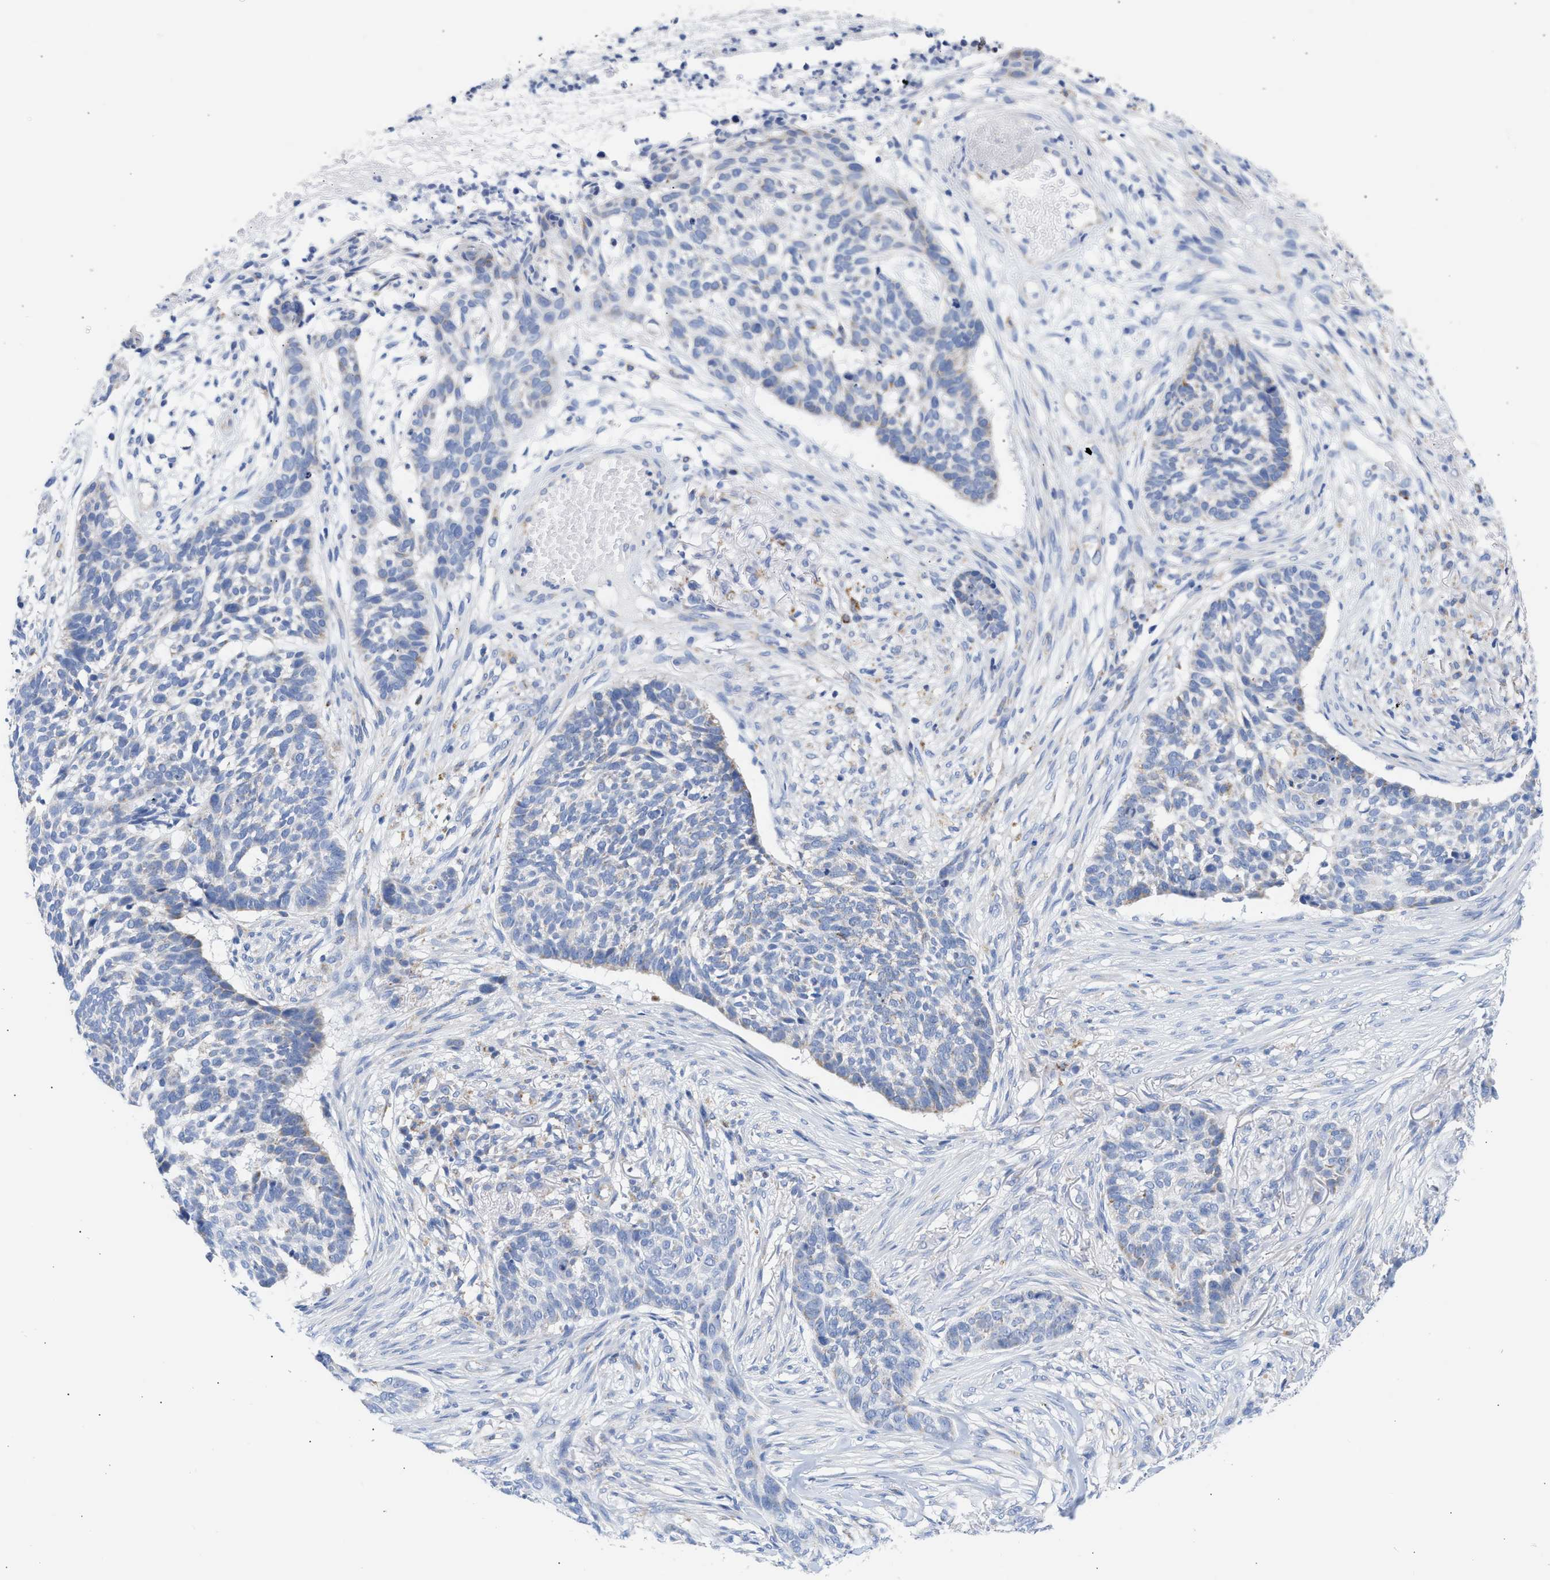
{"staining": {"intensity": "negative", "quantity": "none", "location": "none"}, "tissue": "skin cancer", "cell_type": "Tumor cells", "image_type": "cancer", "snomed": [{"axis": "morphology", "description": "Basal cell carcinoma"}, {"axis": "topography", "description": "Skin"}], "caption": "Human skin basal cell carcinoma stained for a protein using IHC displays no staining in tumor cells.", "gene": "ACOT13", "patient": {"sex": "male", "age": 85}}